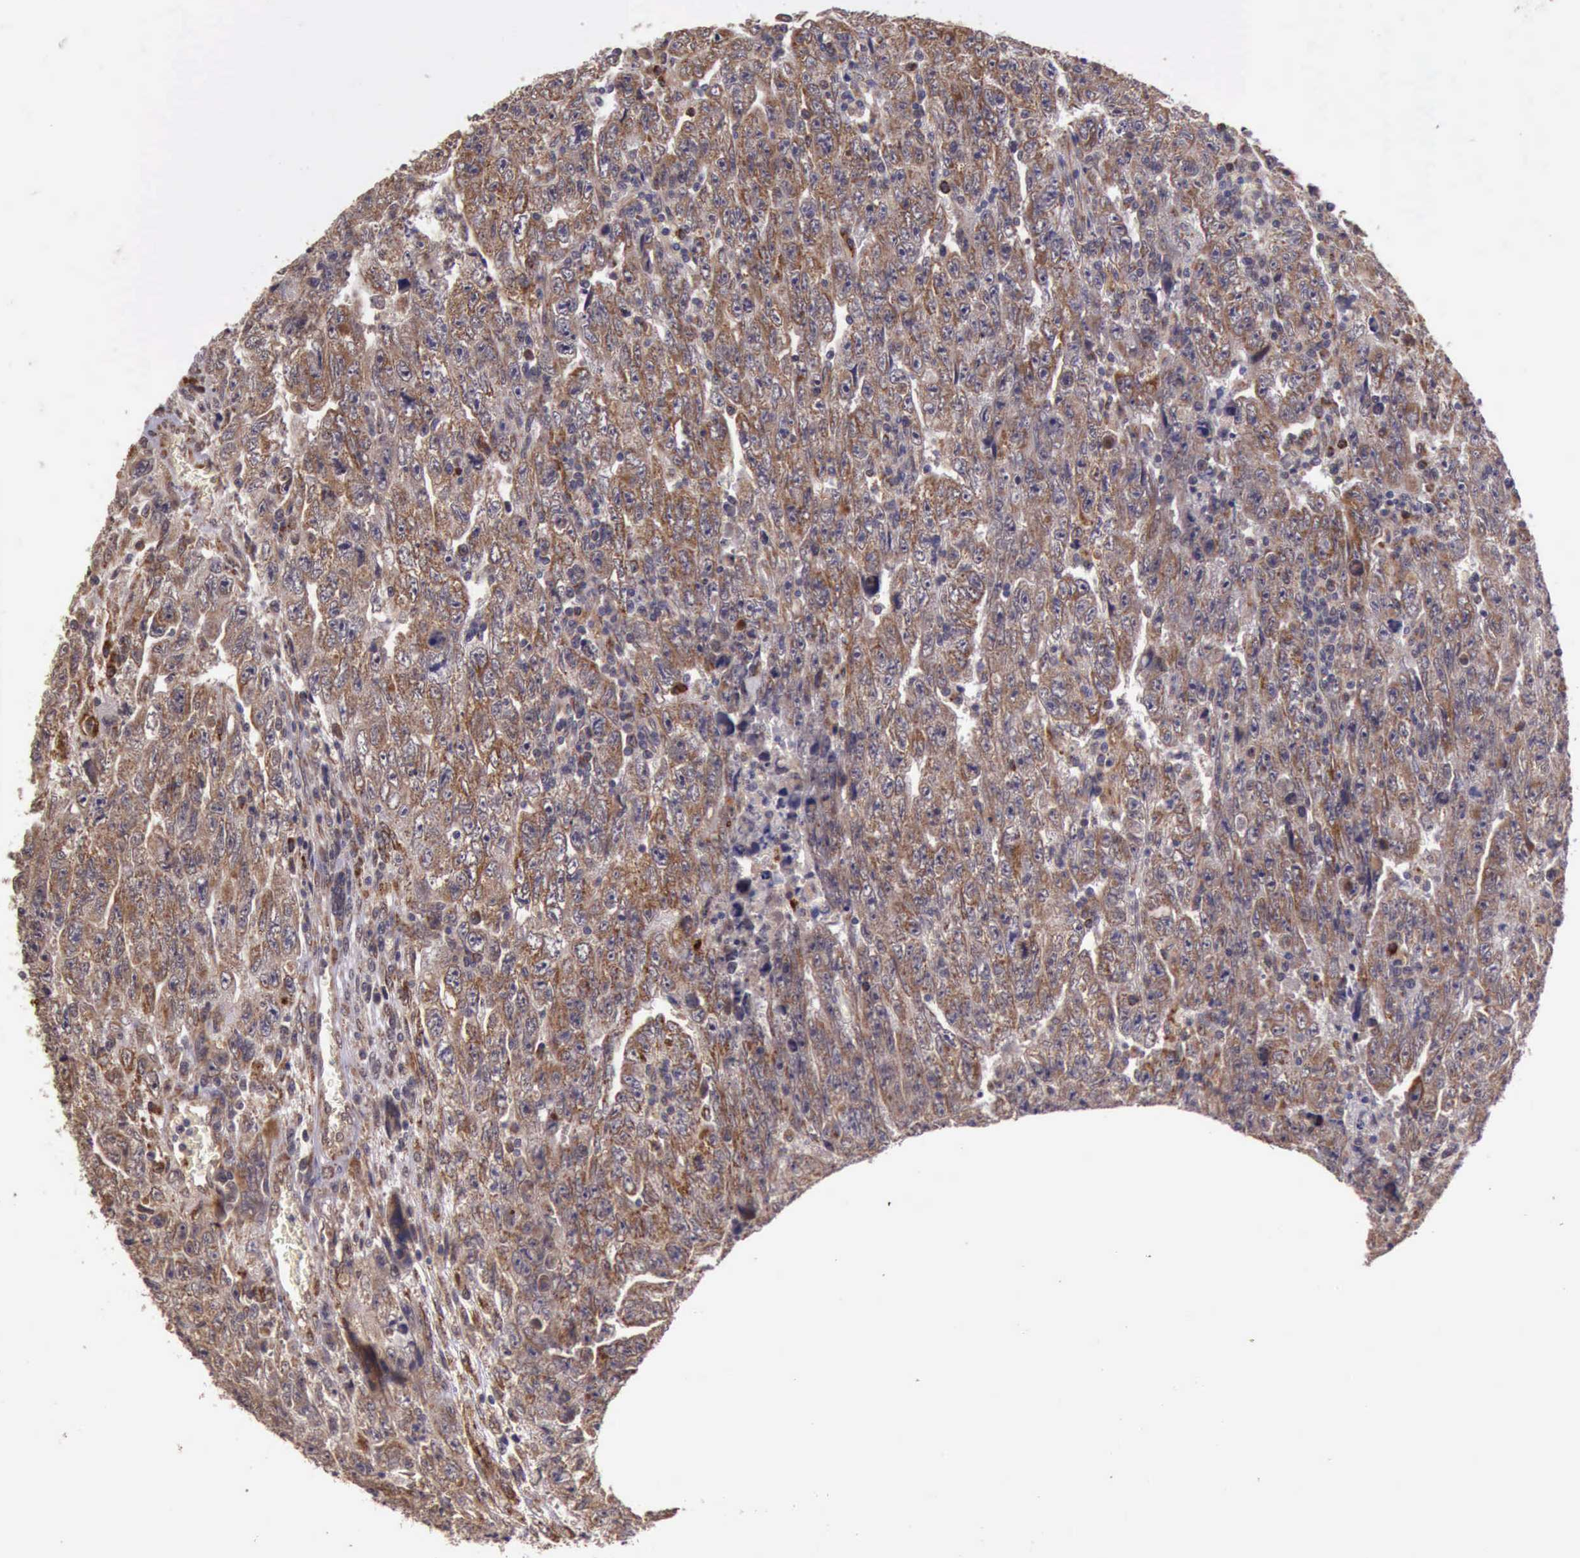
{"staining": {"intensity": "moderate", "quantity": ">75%", "location": "cytoplasmic/membranous"}, "tissue": "testis cancer", "cell_type": "Tumor cells", "image_type": "cancer", "snomed": [{"axis": "morphology", "description": "Carcinoma, Embryonal, NOS"}, {"axis": "topography", "description": "Testis"}], "caption": "IHC histopathology image of neoplastic tissue: testis cancer stained using immunohistochemistry displays medium levels of moderate protein expression localized specifically in the cytoplasmic/membranous of tumor cells, appearing as a cytoplasmic/membranous brown color.", "gene": "ARMCX3", "patient": {"sex": "male", "age": 28}}